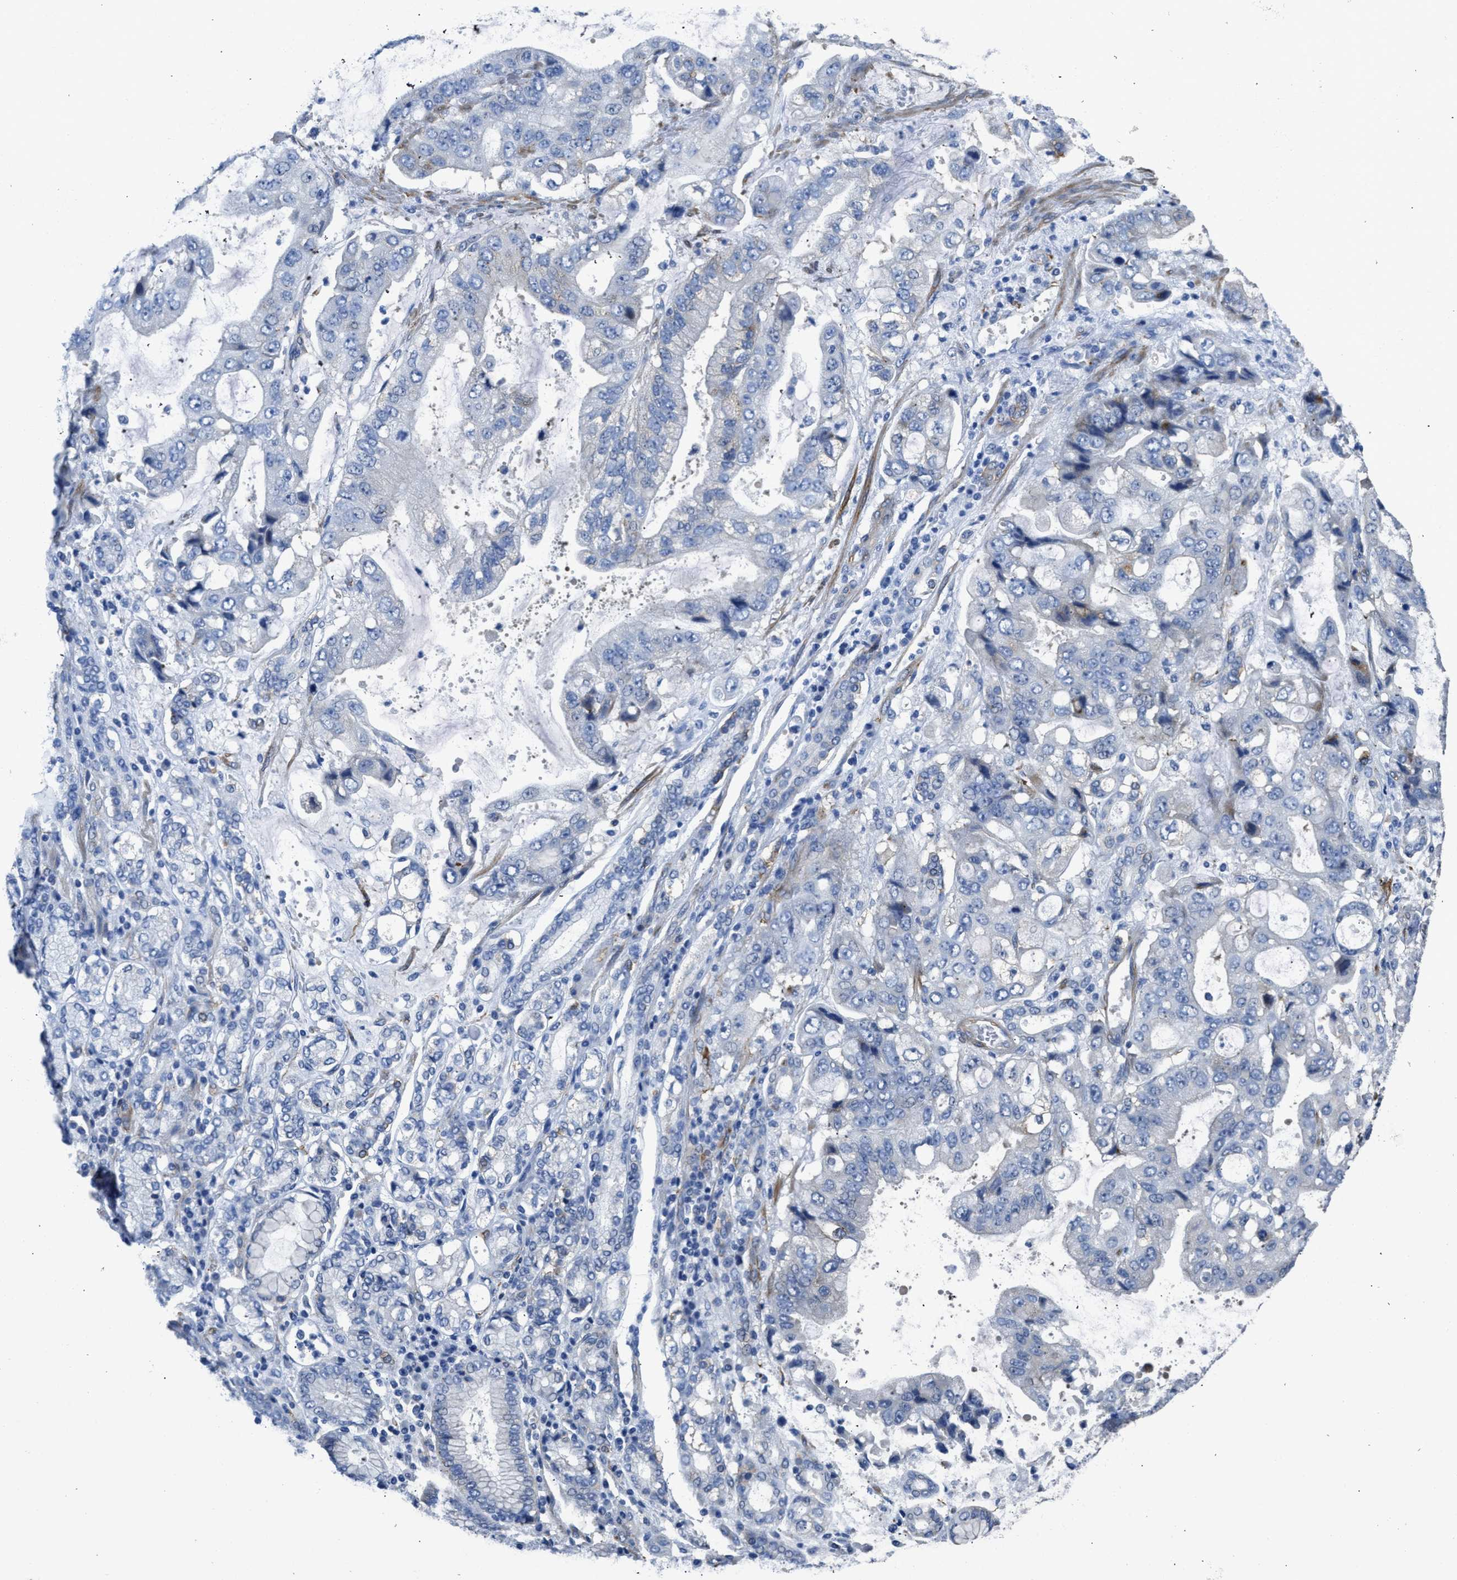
{"staining": {"intensity": "negative", "quantity": "none", "location": "none"}, "tissue": "stomach cancer", "cell_type": "Tumor cells", "image_type": "cancer", "snomed": [{"axis": "morphology", "description": "Normal tissue, NOS"}, {"axis": "morphology", "description": "Adenocarcinoma, NOS"}, {"axis": "topography", "description": "Stomach"}], "caption": "Stomach adenocarcinoma stained for a protein using IHC reveals no staining tumor cells.", "gene": "ZSWIM5", "patient": {"sex": "male", "age": 62}}